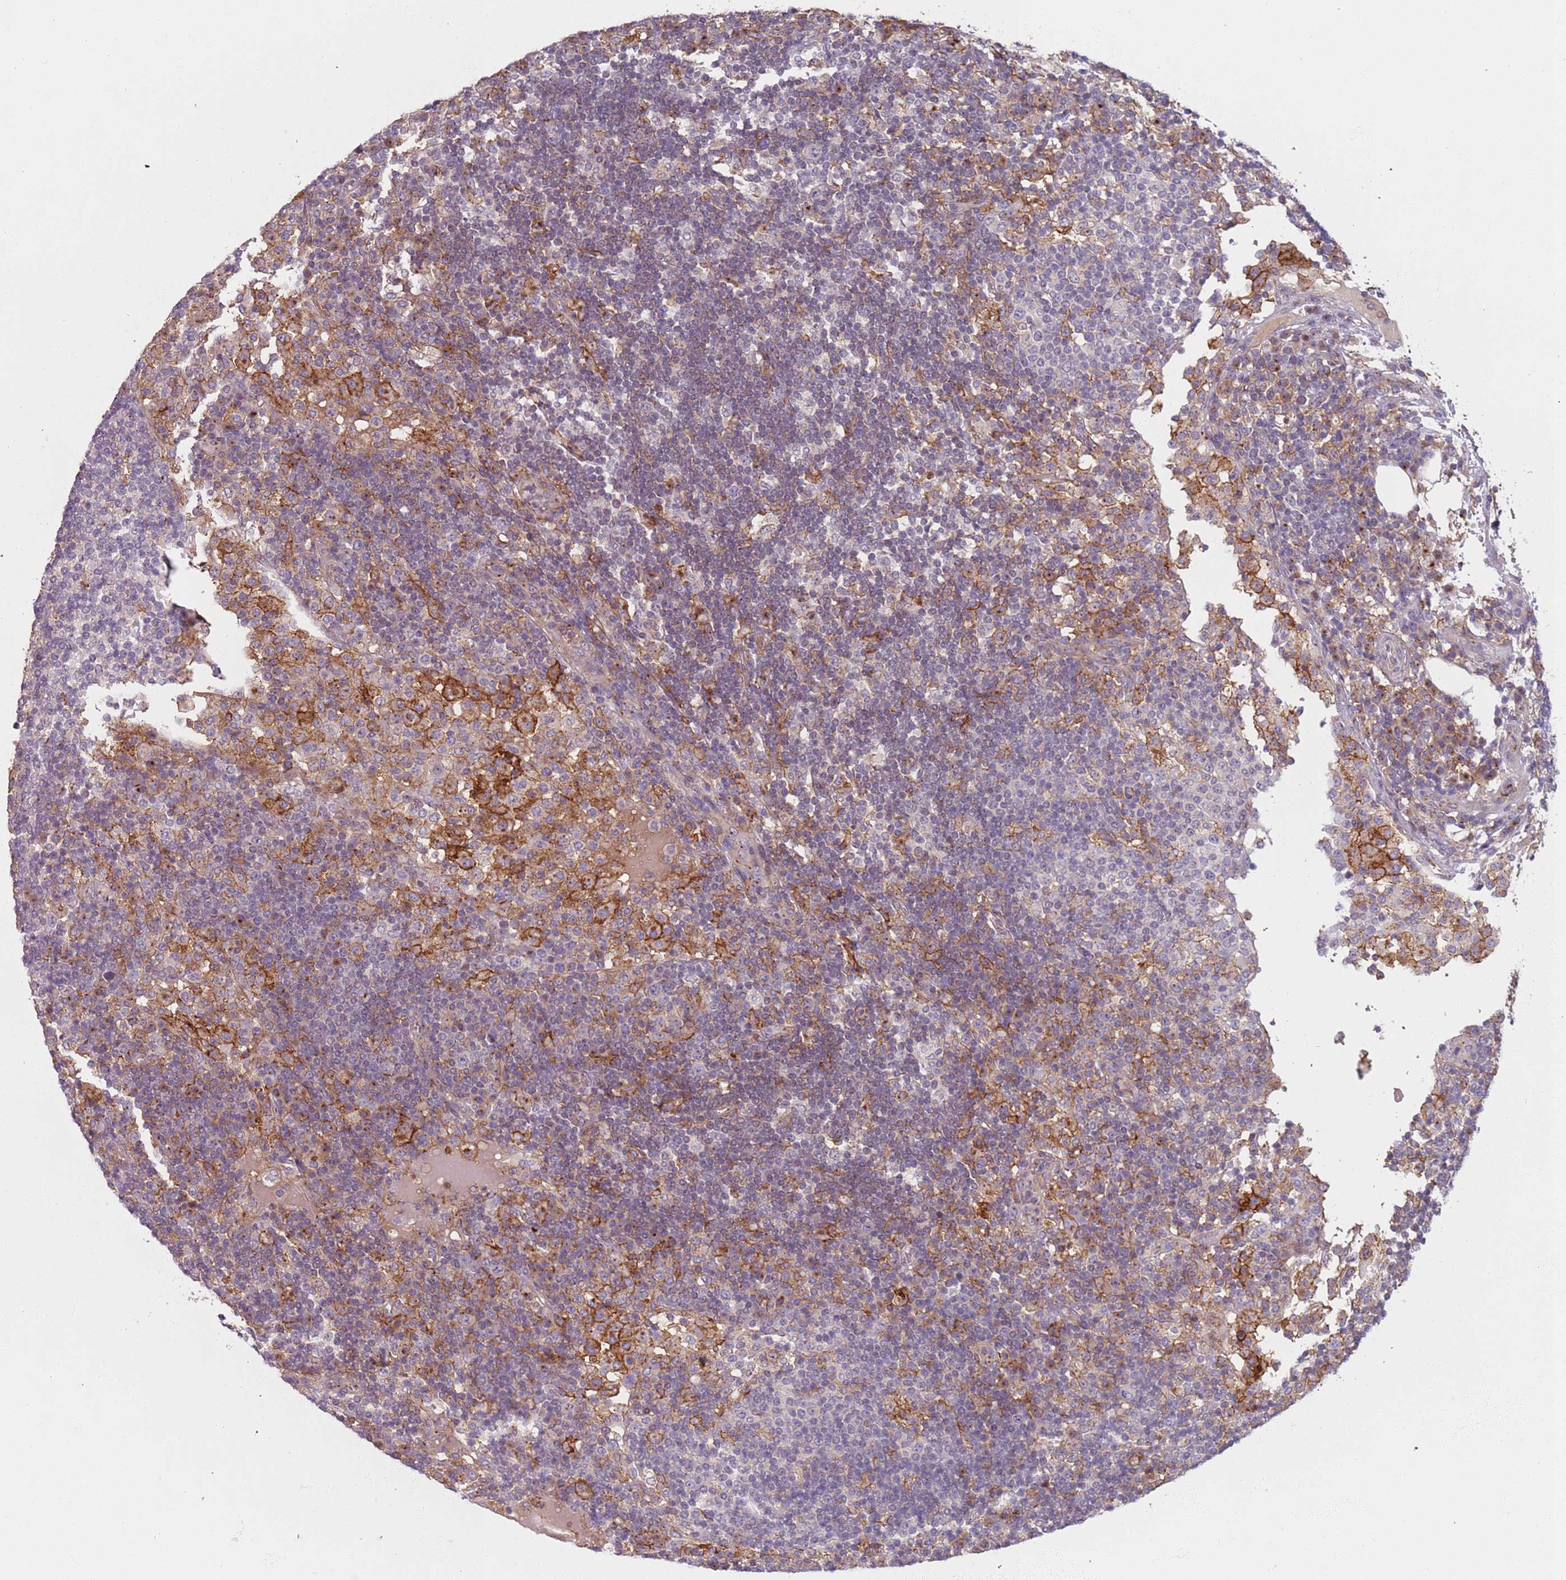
{"staining": {"intensity": "moderate", "quantity": "<25%", "location": "cytoplasmic/membranous"}, "tissue": "lymph node", "cell_type": "Non-germinal center cells", "image_type": "normal", "snomed": [{"axis": "morphology", "description": "Normal tissue, NOS"}, {"axis": "topography", "description": "Lymph node"}], "caption": "This histopathology image exhibits IHC staining of benign lymph node, with low moderate cytoplasmic/membranous positivity in about <25% of non-germinal center cells.", "gene": "AKTIP", "patient": {"sex": "female", "age": 53}}